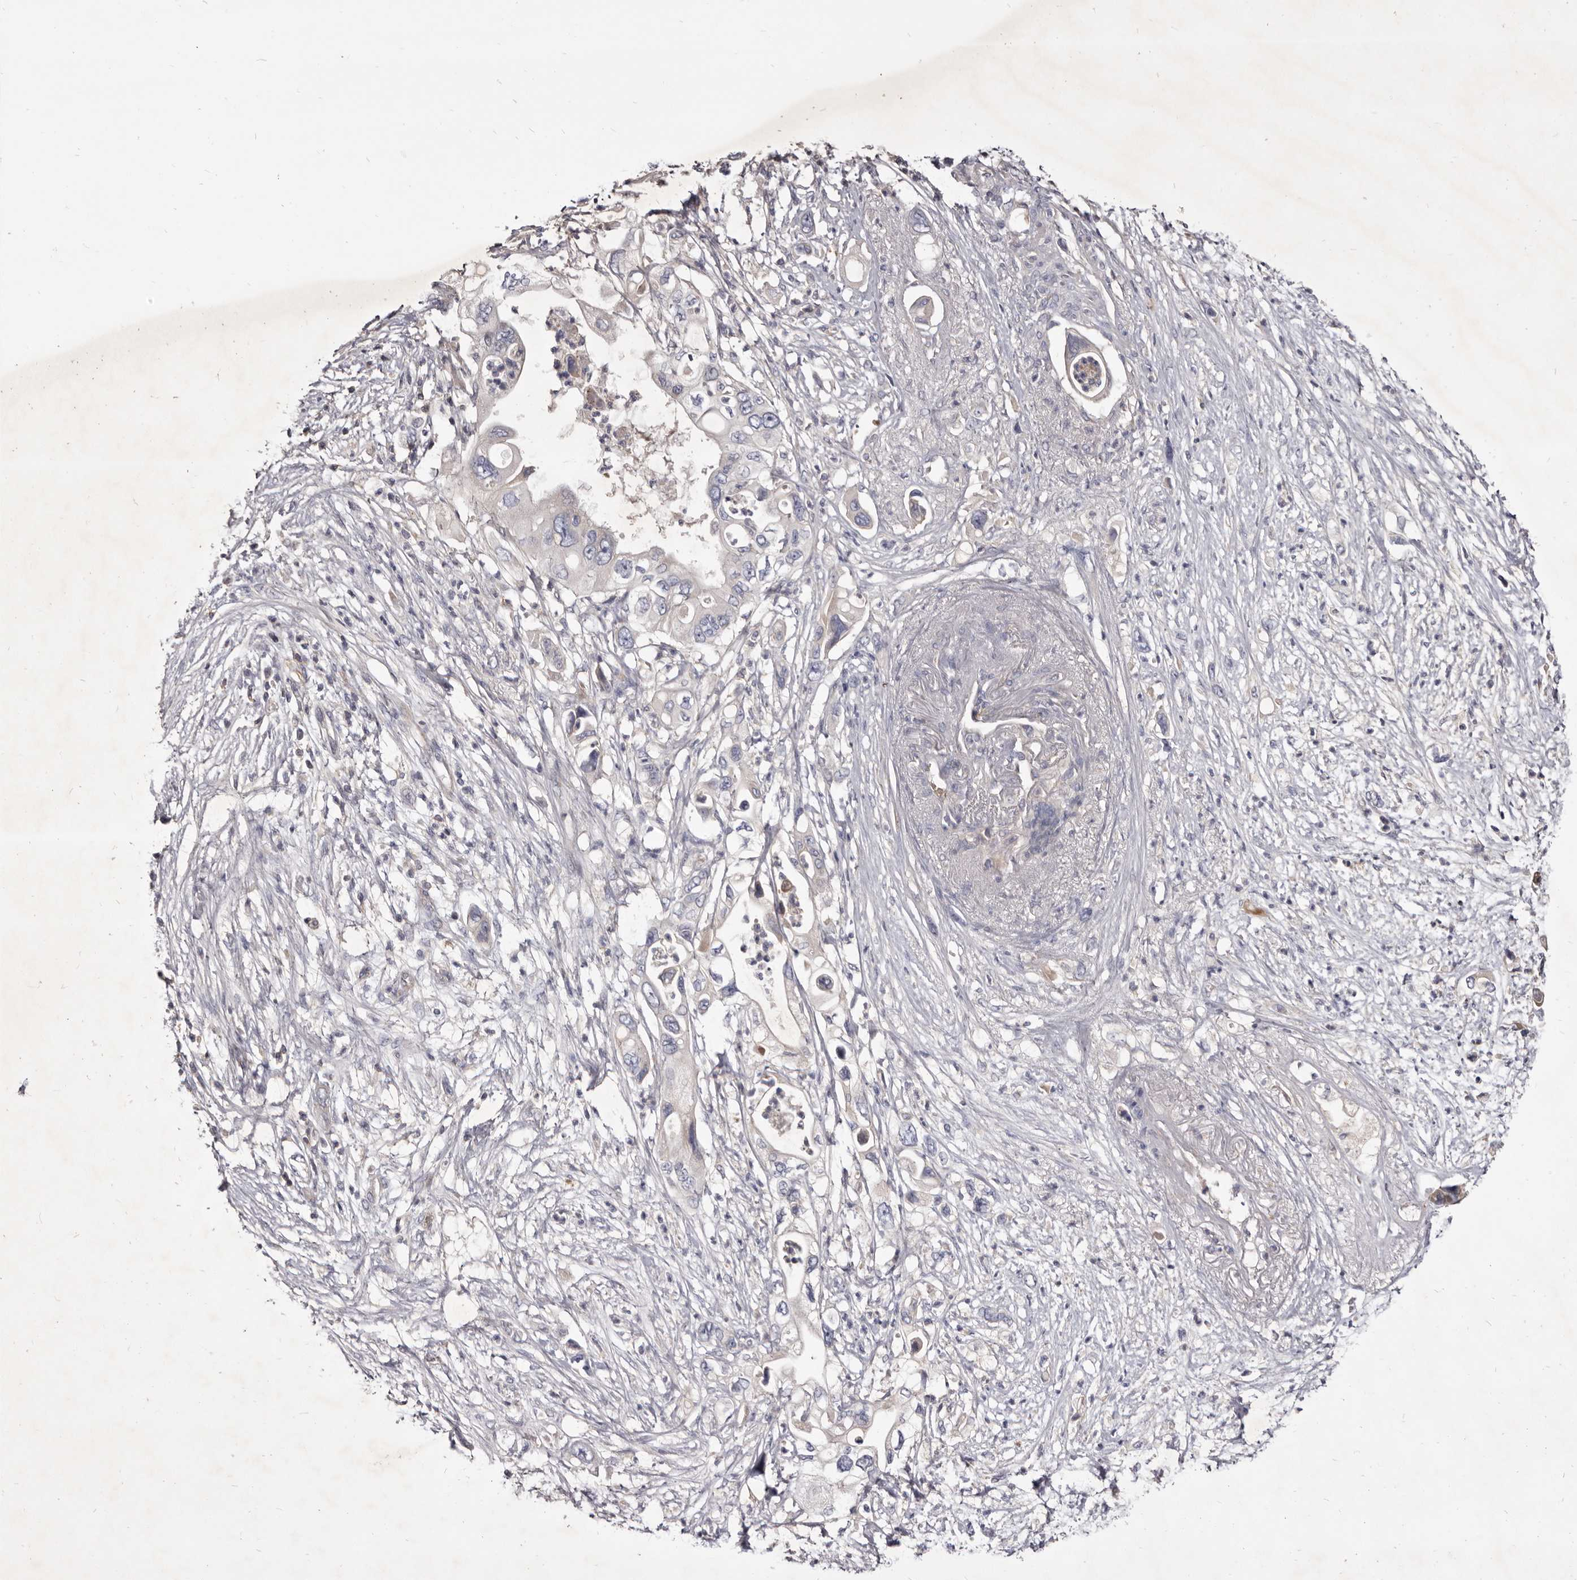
{"staining": {"intensity": "negative", "quantity": "none", "location": "none"}, "tissue": "pancreatic cancer", "cell_type": "Tumor cells", "image_type": "cancer", "snomed": [{"axis": "morphology", "description": "Adenocarcinoma, NOS"}, {"axis": "topography", "description": "Pancreas"}], "caption": "DAB immunohistochemical staining of pancreatic cancer (adenocarcinoma) displays no significant staining in tumor cells.", "gene": "FAS", "patient": {"sex": "male", "age": 66}}